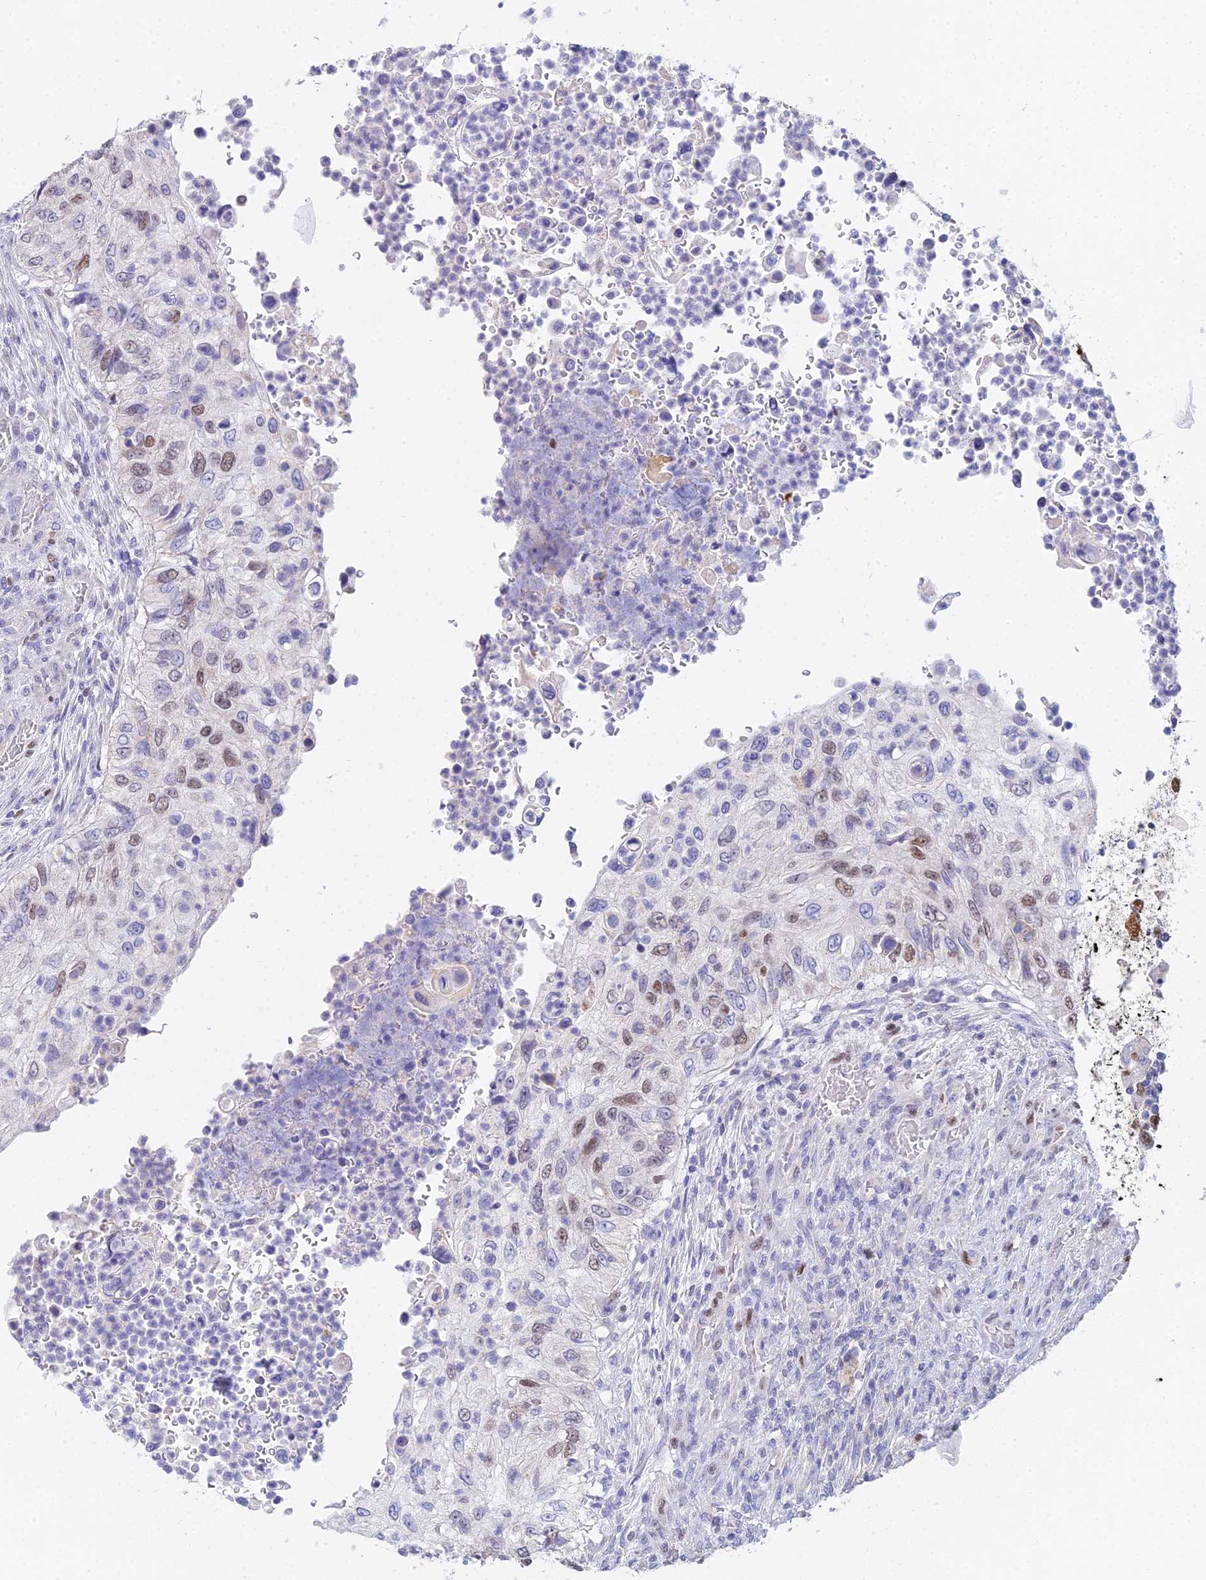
{"staining": {"intensity": "moderate", "quantity": "<25%", "location": "nuclear"}, "tissue": "urothelial cancer", "cell_type": "Tumor cells", "image_type": "cancer", "snomed": [{"axis": "morphology", "description": "Urothelial carcinoma, High grade"}, {"axis": "topography", "description": "Urinary bladder"}], "caption": "Immunohistochemistry staining of urothelial cancer, which reveals low levels of moderate nuclear expression in about <25% of tumor cells indicating moderate nuclear protein expression. The staining was performed using DAB (3,3'-diaminobenzidine) (brown) for protein detection and nuclei were counterstained in hematoxylin (blue).", "gene": "MCM2", "patient": {"sex": "female", "age": 60}}